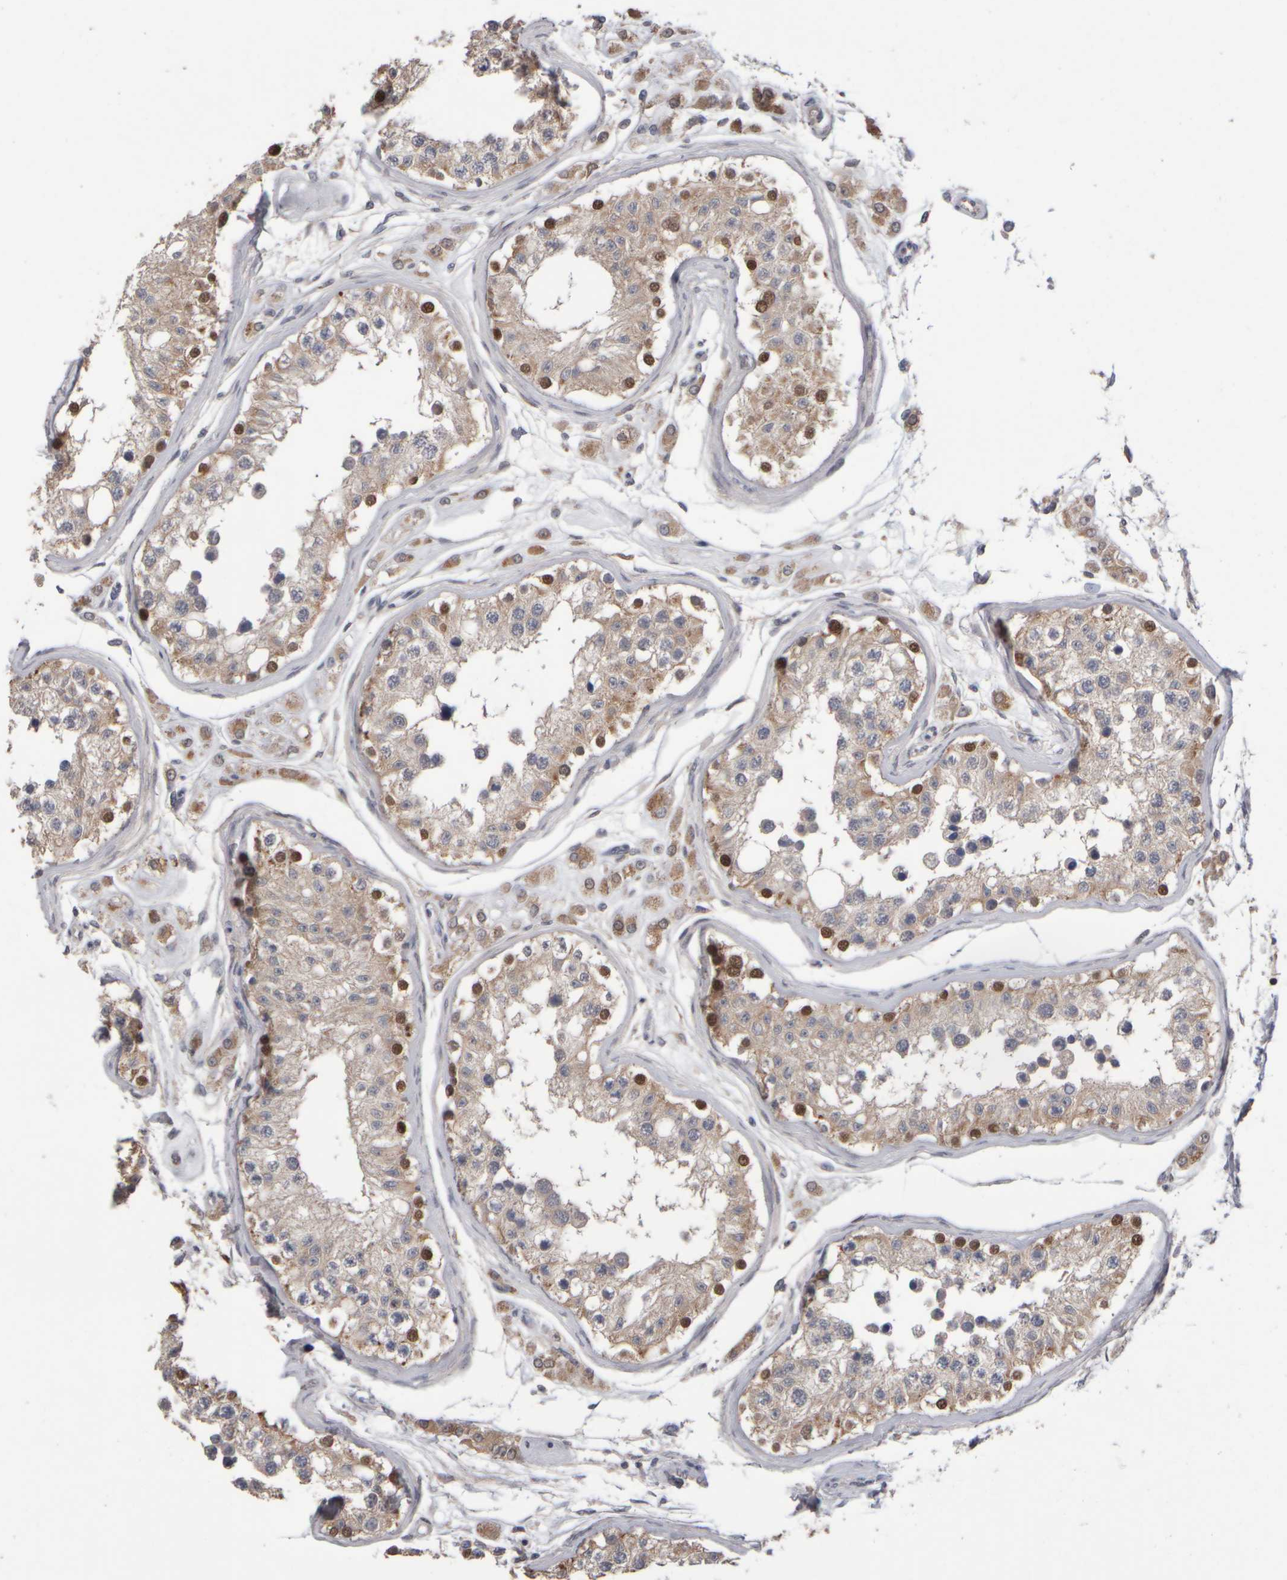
{"staining": {"intensity": "moderate", "quantity": "<25%", "location": "cytoplasmic/membranous,nuclear"}, "tissue": "testis", "cell_type": "Cells in seminiferous ducts", "image_type": "normal", "snomed": [{"axis": "morphology", "description": "Normal tissue, NOS"}, {"axis": "morphology", "description": "Adenocarcinoma, metastatic, NOS"}, {"axis": "topography", "description": "Testis"}], "caption": "High-power microscopy captured an immunohistochemistry histopathology image of unremarkable testis, revealing moderate cytoplasmic/membranous,nuclear staining in about <25% of cells in seminiferous ducts.", "gene": "EPHX2", "patient": {"sex": "male", "age": 26}}